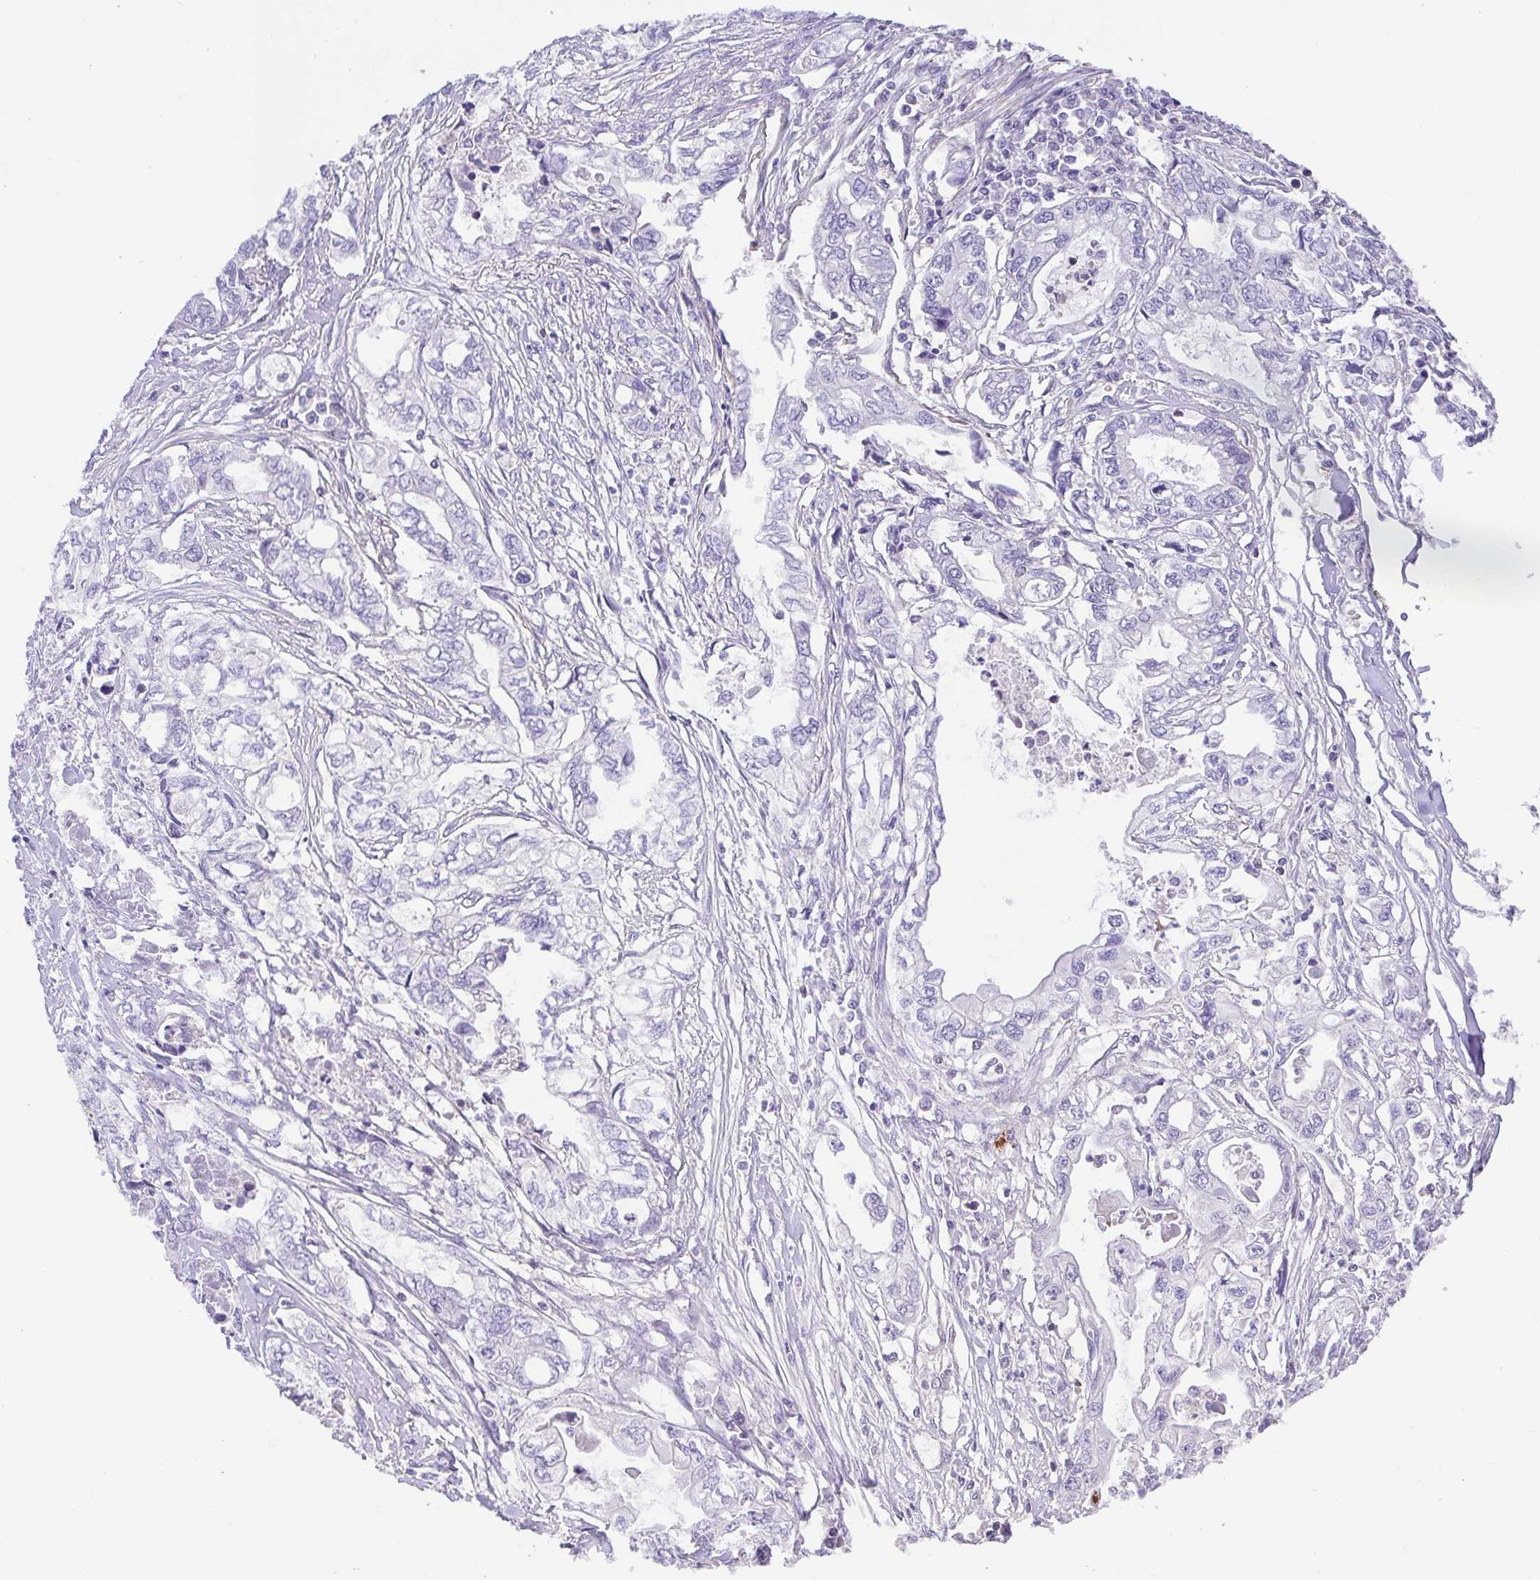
{"staining": {"intensity": "negative", "quantity": "none", "location": "none"}, "tissue": "pancreatic cancer", "cell_type": "Tumor cells", "image_type": "cancer", "snomed": [{"axis": "morphology", "description": "Adenocarcinoma, NOS"}, {"axis": "topography", "description": "Pancreas"}], "caption": "The histopathology image shows no staining of tumor cells in adenocarcinoma (pancreatic).", "gene": "PRR14L", "patient": {"sex": "male", "age": 68}}